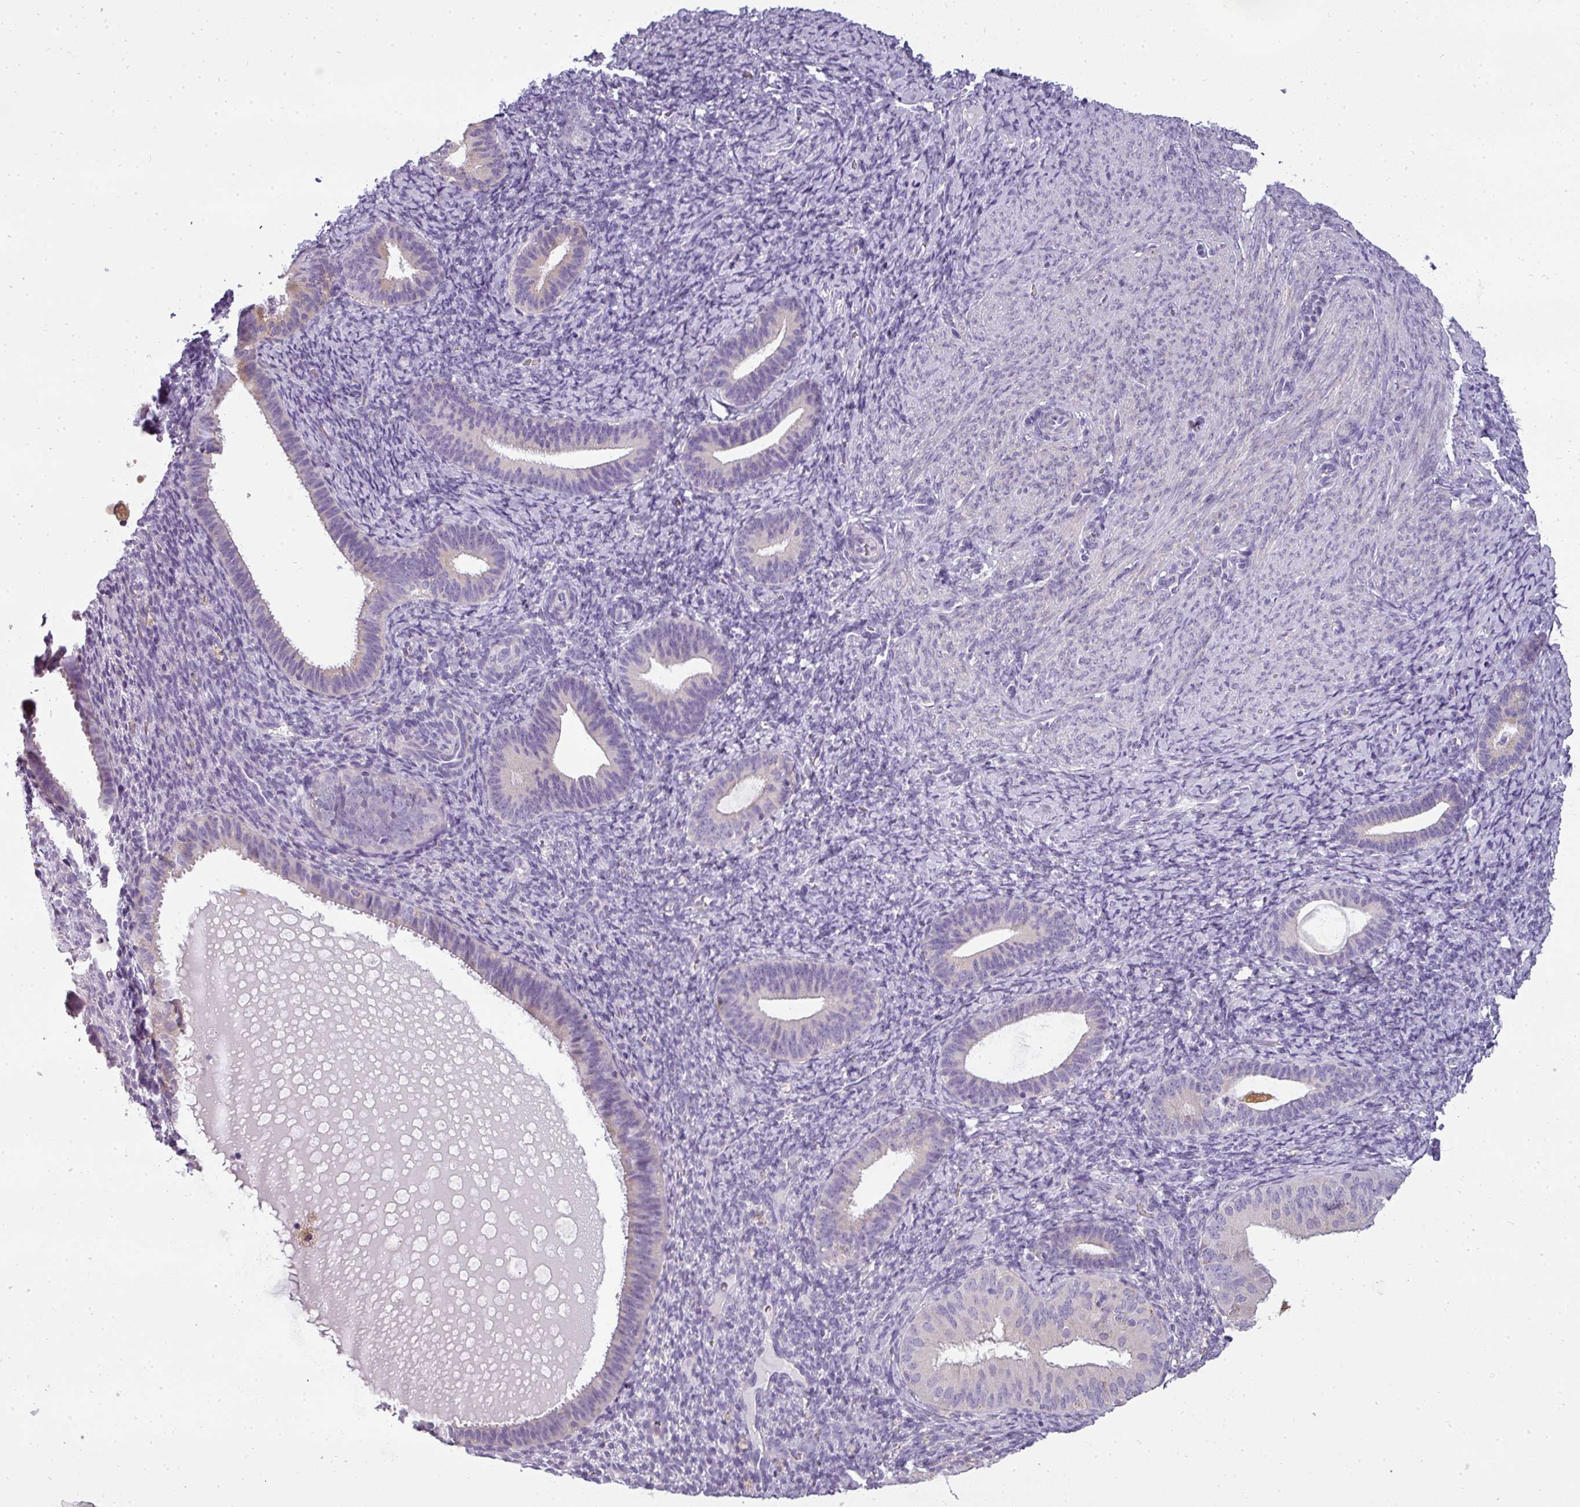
{"staining": {"intensity": "negative", "quantity": "none", "location": "none"}, "tissue": "endometrium", "cell_type": "Cells in endometrial stroma", "image_type": "normal", "snomed": [{"axis": "morphology", "description": "Normal tissue, NOS"}, {"axis": "topography", "description": "Endometrium"}], "caption": "The photomicrograph demonstrates no staining of cells in endometrial stroma in unremarkable endometrium.", "gene": "ATP6V1D", "patient": {"sex": "female", "age": 65}}